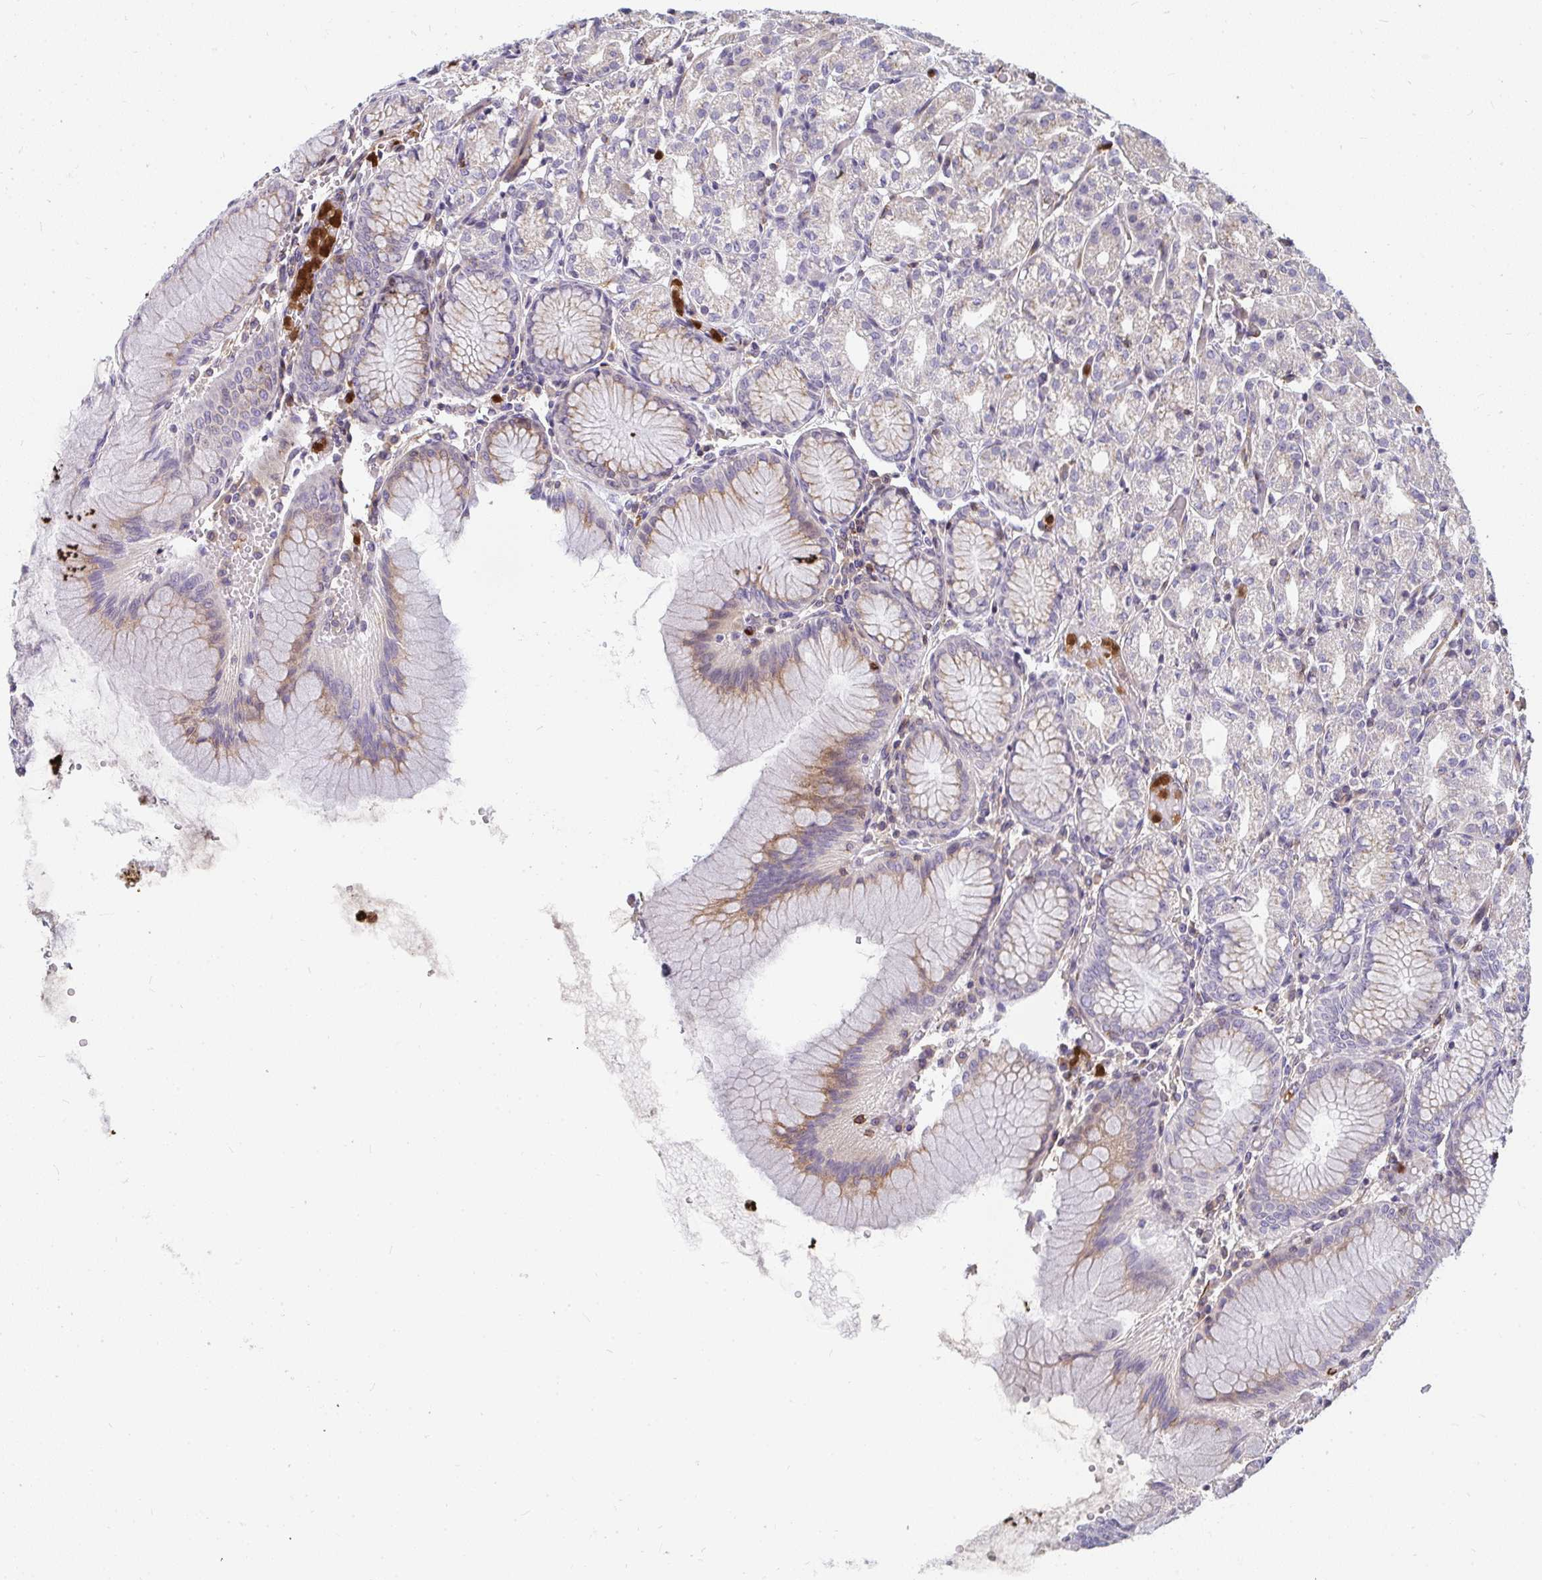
{"staining": {"intensity": "weak", "quantity": "<25%", "location": "cytoplasmic/membranous"}, "tissue": "stomach", "cell_type": "Glandular cells", "image_type": "normal", "snomed": [{"axis": "morphology", "description": "Normal tissue, NOS"}, {"axis": "topography", "description": "Stomach"}], "caption": "Glandular cells show no significant protein positivity in unremarkable stomach. (DAB (3,3'-diaminobenzidine) immunohistochemistry (IHC), high magnification).", "gene": "CSF3R", "patient": {"sex": "female", "age": 57}}